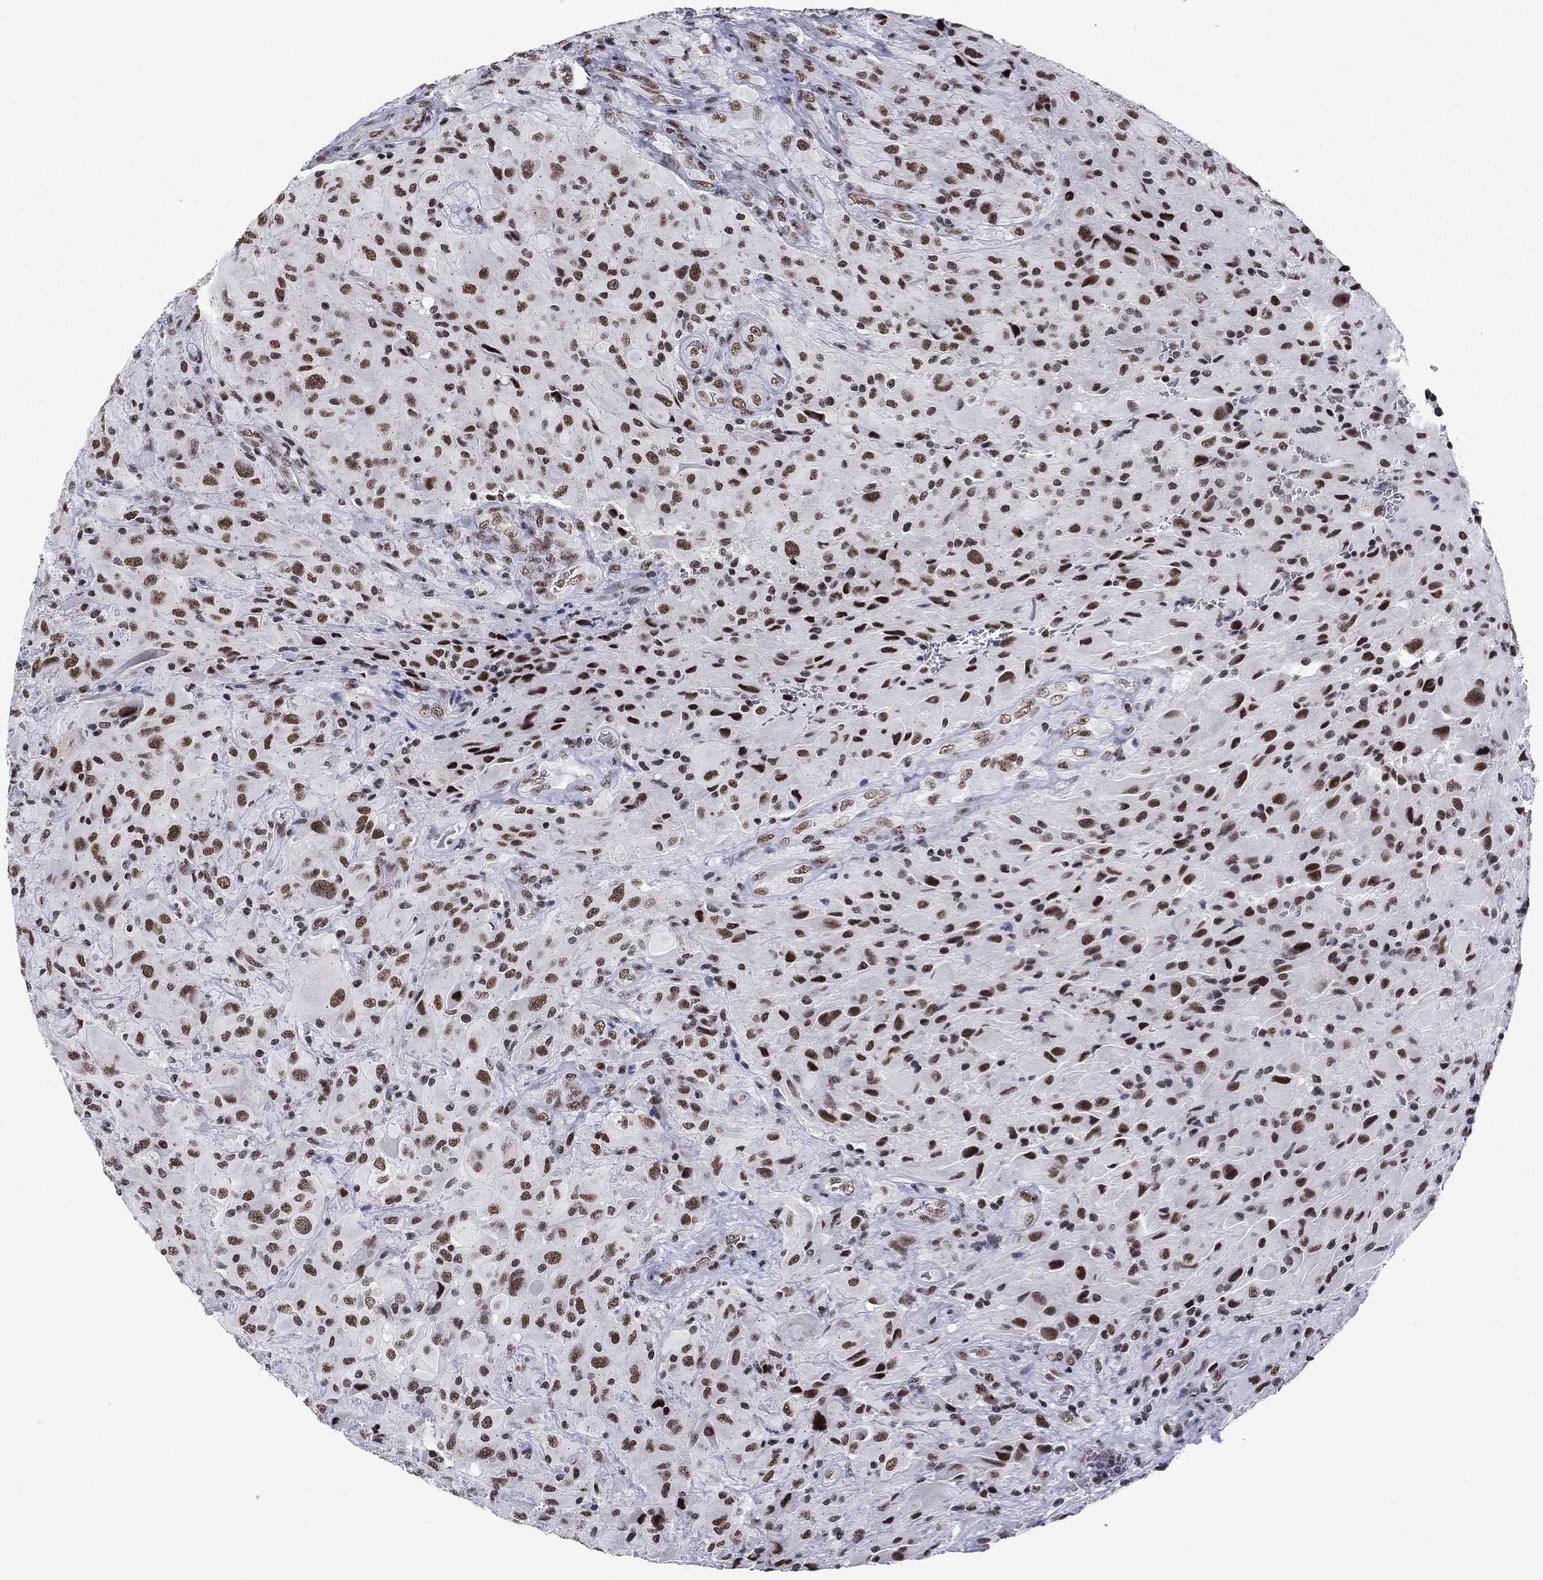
{"staining": {"intensity": "strong", "quantity": ">75%", "location": "nuclear"}, "tissue": "glioma", "cell_type": "Tumor cells", "image_type": "cancer", "snomed": [{"axis": "morphology", "description": "Glioma, malignant, High grade"}, {"axis": "topography", "description": "Cerebral cortex"}], "caption": "Glioma stained for a protein displays strong nuclear positivity in tumor cells.", "gene": "ETV5", "patient": {"sex": "male", "age": 35}}